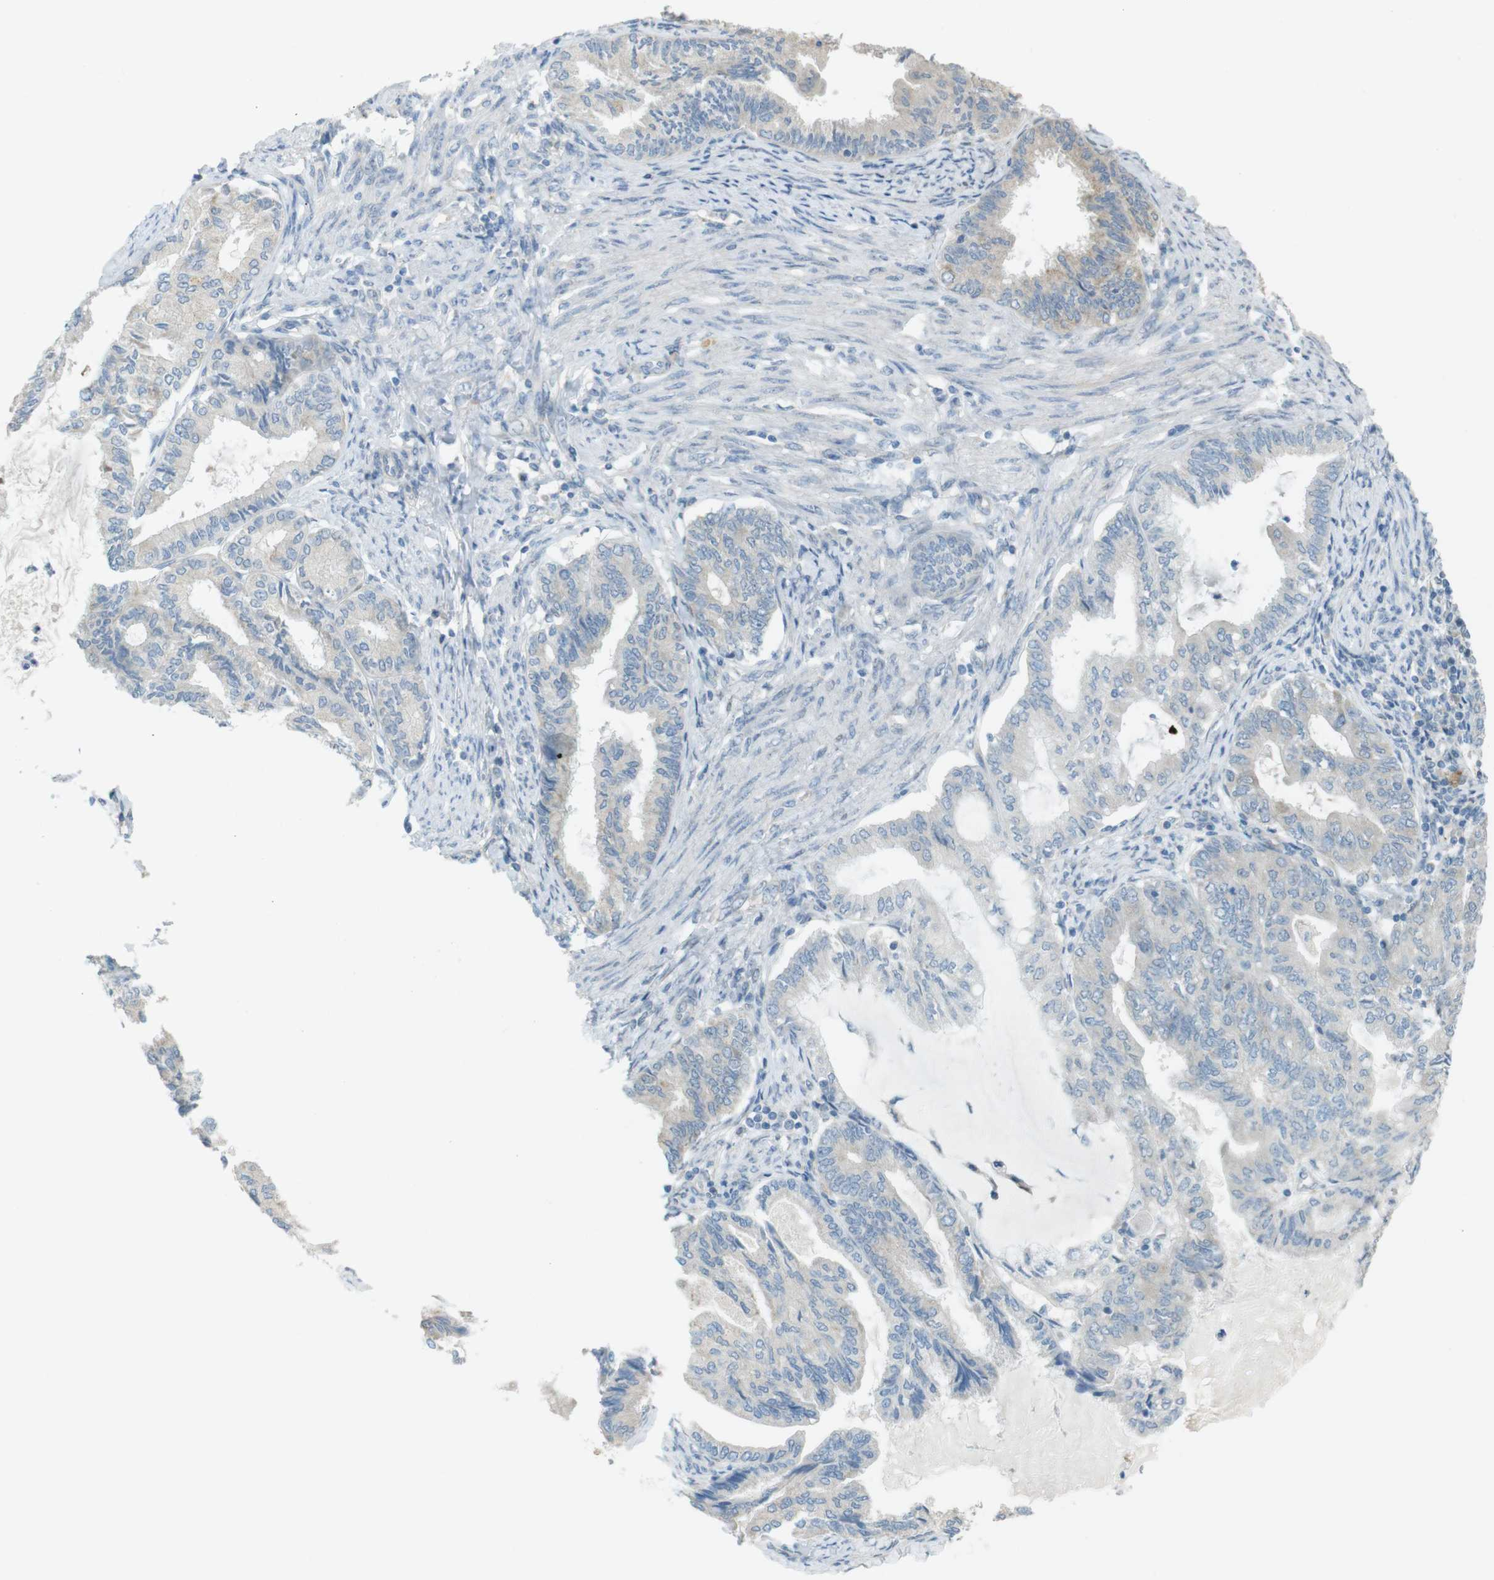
{"staining": {"intensity": "negative", "quantity": "none", "location": "none"}, "tissue": "endometrial cancer", "cell_type": "Tumor cells", "image_type": "cancer", "snomed": [{"axis": "morphology", "description": "Adenocarcinoma, NOS"}, {"axis": "topography", "description": "Endometrium"}], "caption": "Endometrial adenocarcinoma was stained to show a protein in brown. There is no significant expression in tumor cells.", "gene": "TMEM41B", "patient": {"sex": "female", "age": 86}}